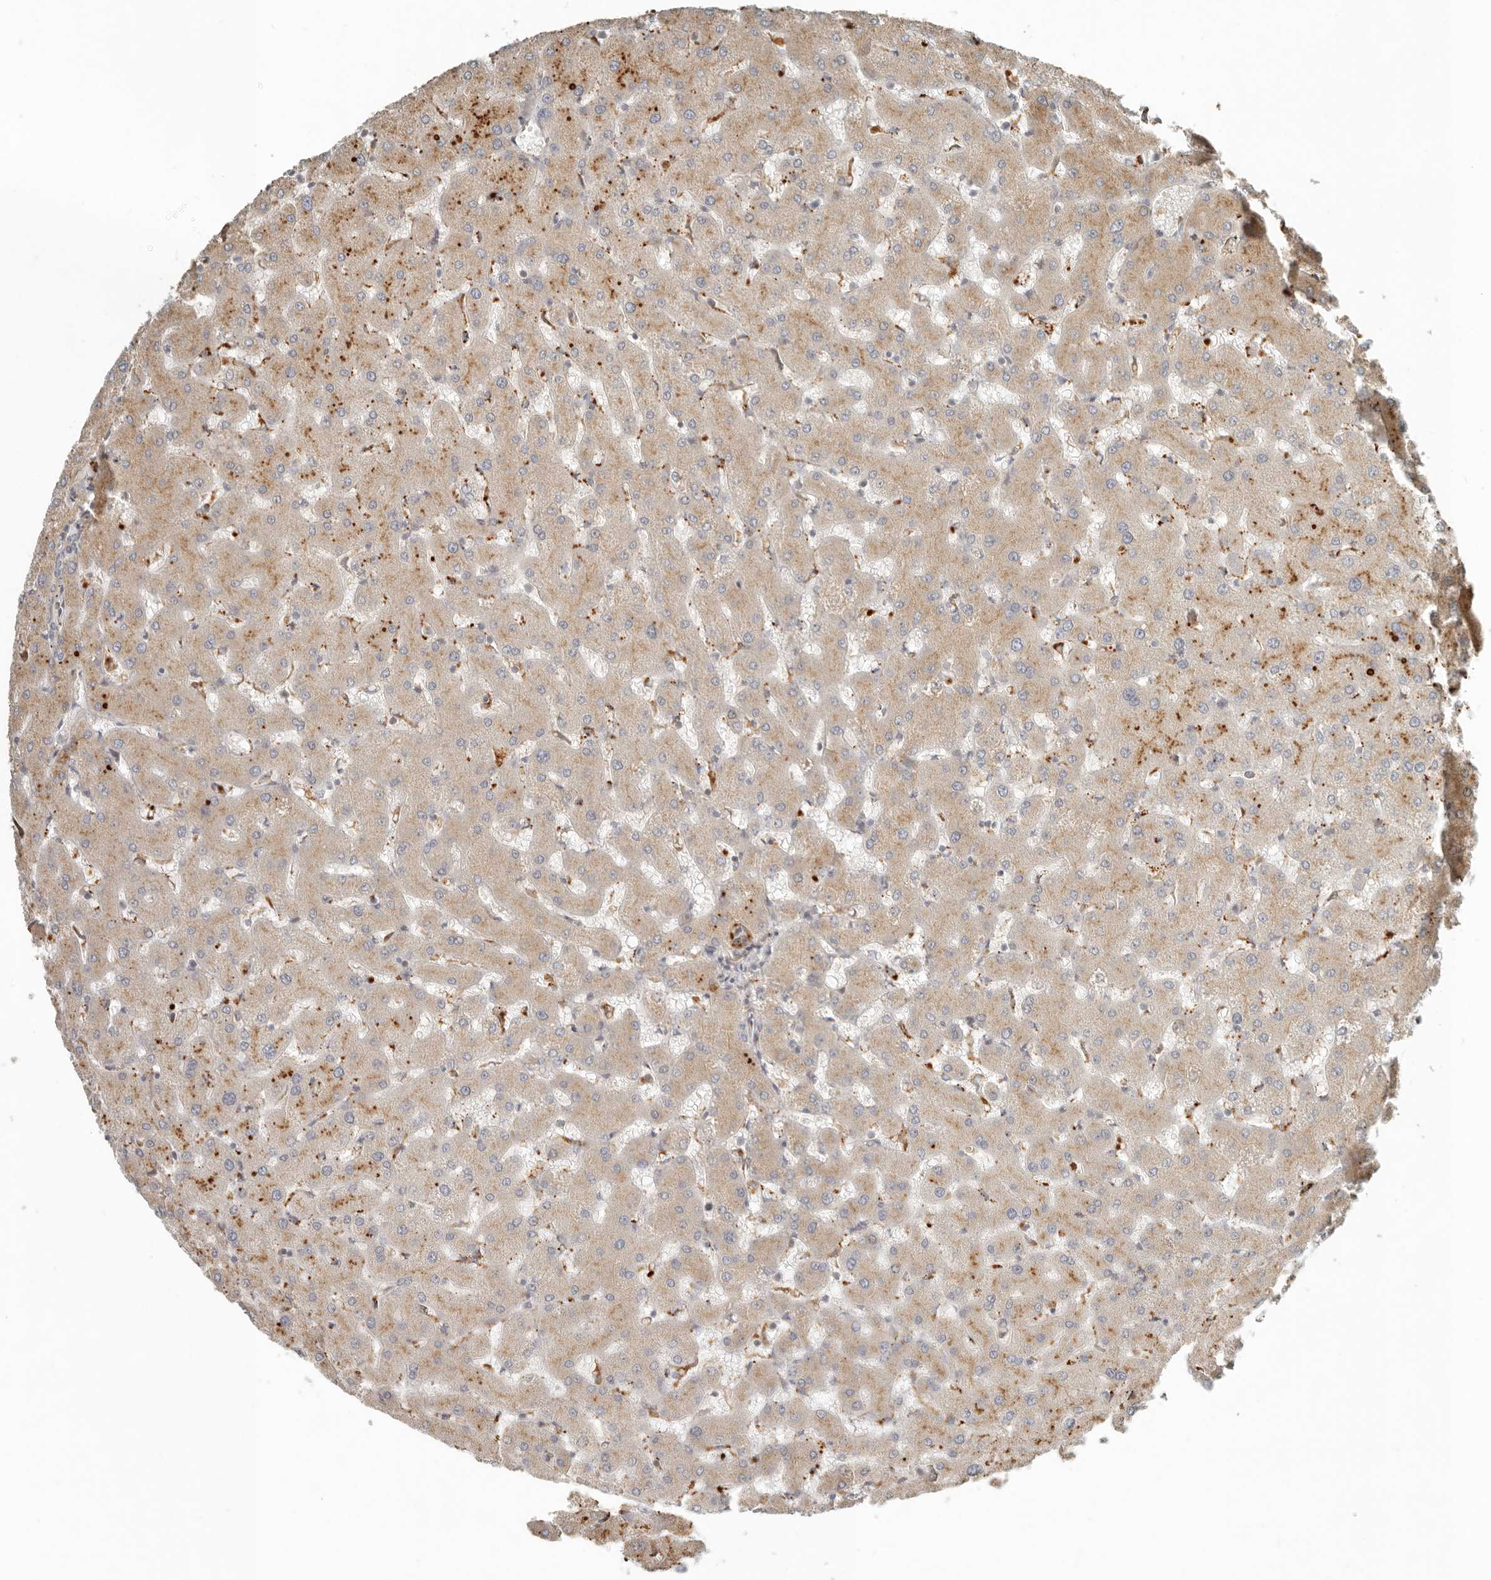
{"staining": {"intensity": "weak", "quantity": "<25%", "location": "cytoplasmic/membranous"}, "tissue": "liver", "cell_type": "Cholangiocytes", "image_type": "normal", "snomed": [{"axis": "morphology", "description": "Normal tissue, NOS"}, {"axis": "topography", "description": "Liver"}], "caption": "Human liver stained for a protein using immunohistochemistry displays no expression in cholangiocytes.", "gene": "KLHL38", "patient": {"sex": "female", "age": 63}}